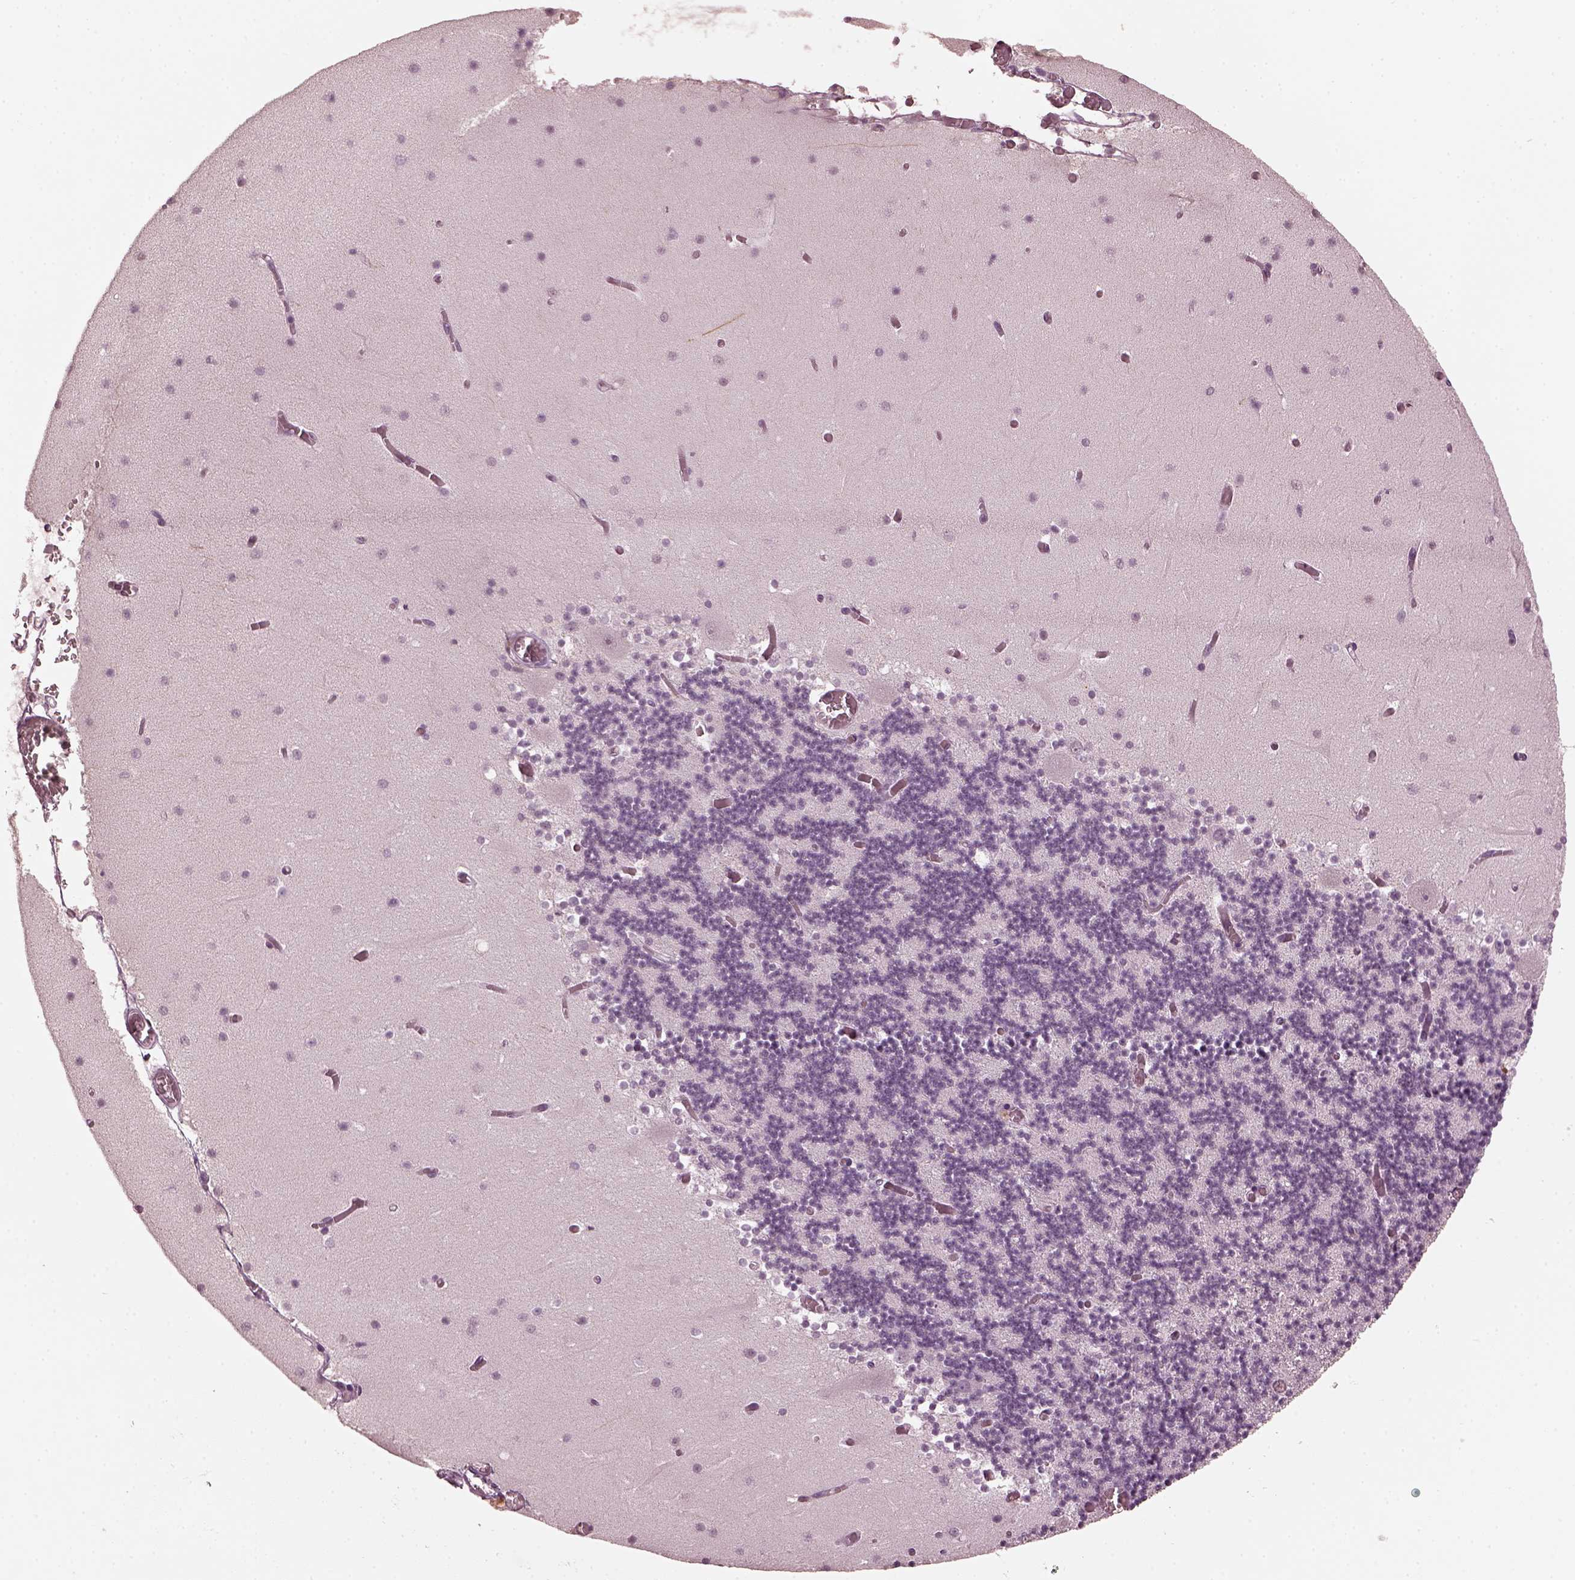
{"staining": {"intensity": "negative", "quantity": "none", "location": "none"}, "tissue": "cerebellum", "cell_type": "Cells in granular layer", "image_type": "normal", "snomed": [{"axis": "morphology", "description": "Normal tissue, NOS"}, {"axis": "topography", "description": "Cerebellum"}], "caption": "Cells in granular layer are negative for brown protein staining in unremarkable cerebellum. (DAB immunohistochemistry, high magnification).", "gene": "KRT79", "patient": {"sex": "female", "age": 28}}